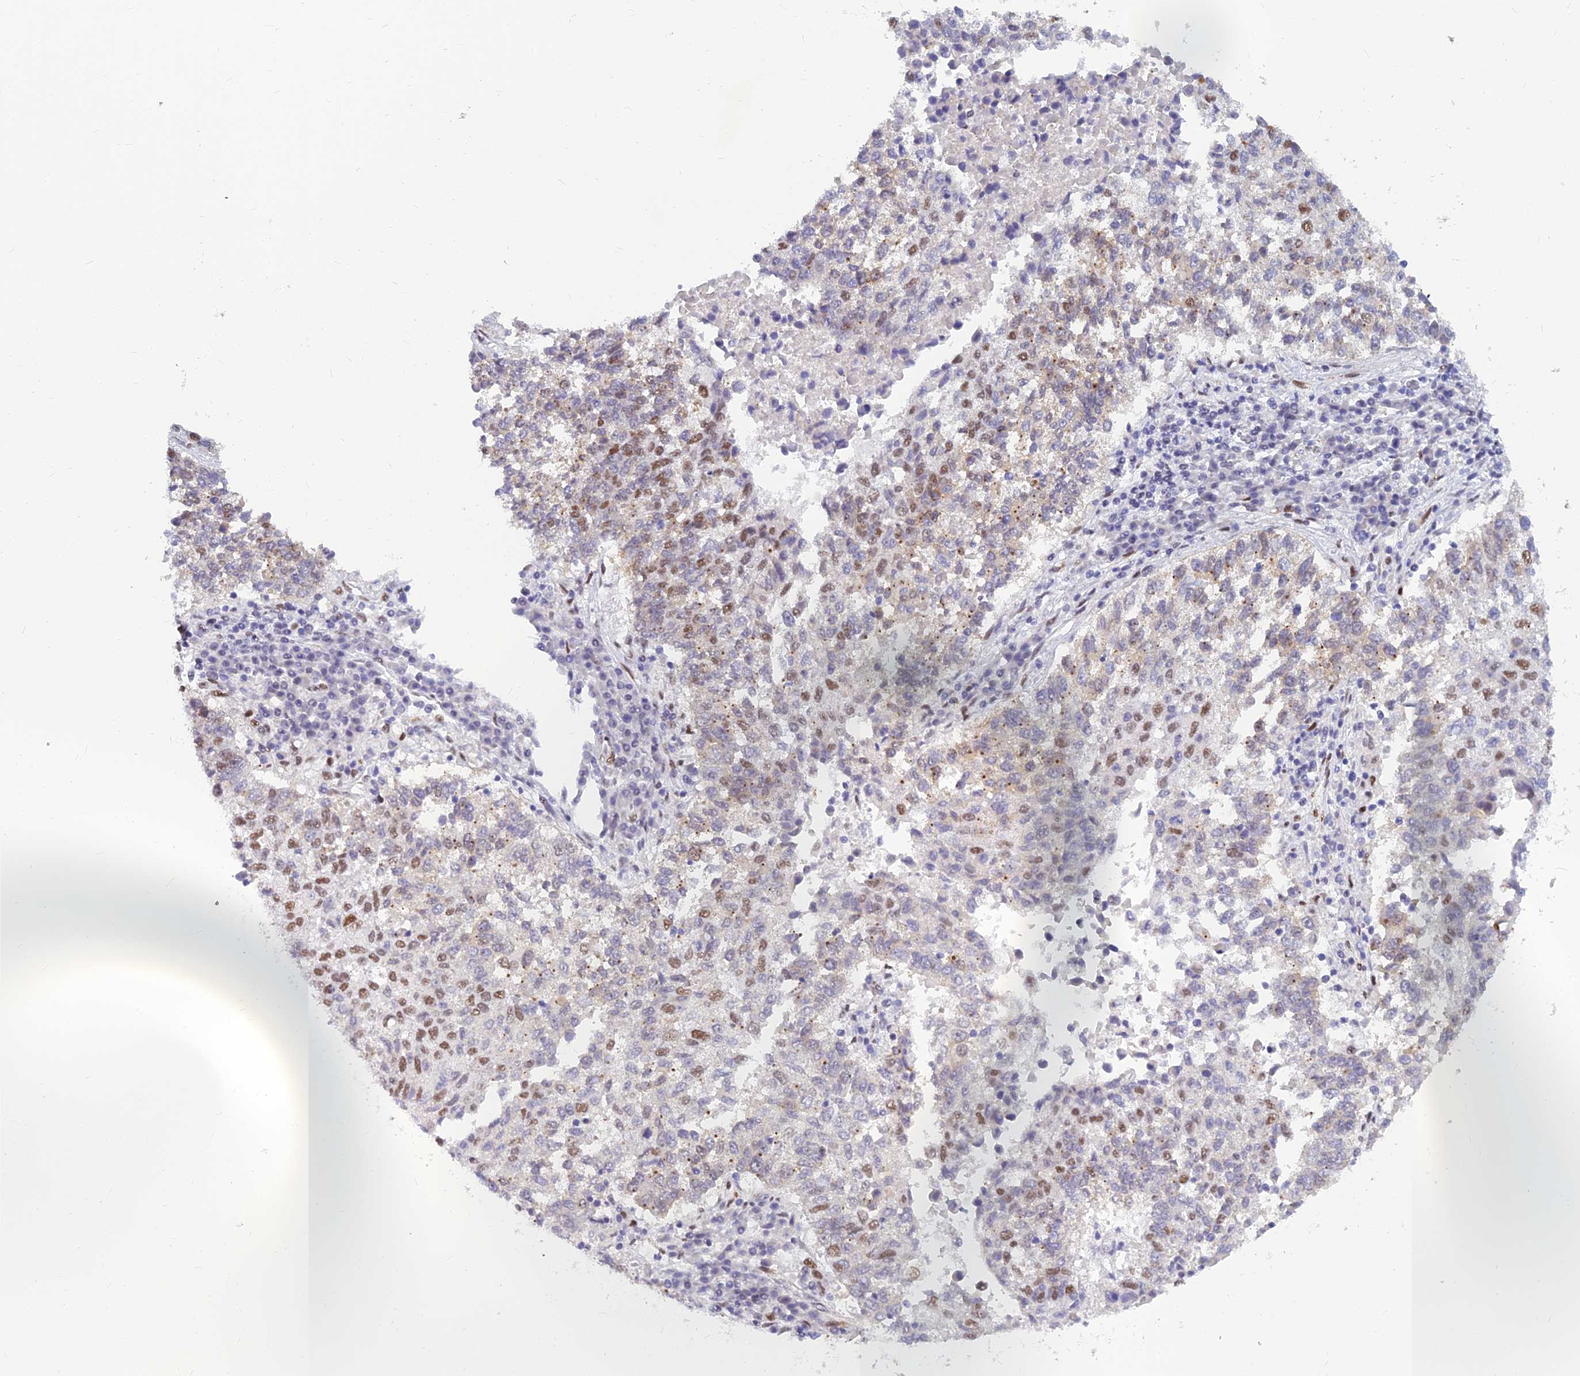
{"staining": {"intensity": "moderate", "quantity": "25%-75%", "location": "nuclear"}, "tissue": "lung cancer", "cell_type": "Tumor cells", "image_type": "cancer", "snomed": [{"axis": "morphology", "description": "Squamous cell carcinoma, NOS"}, {"axis": "topography", "description": "Lung"}], "caption": "Tumor cells exhibit medium levels of moderate nuclear positivity in approximately 25%-75% of cells in lung cancer.", "gene": "CLK4", "patient": {"sex": "male", "age": 73}}